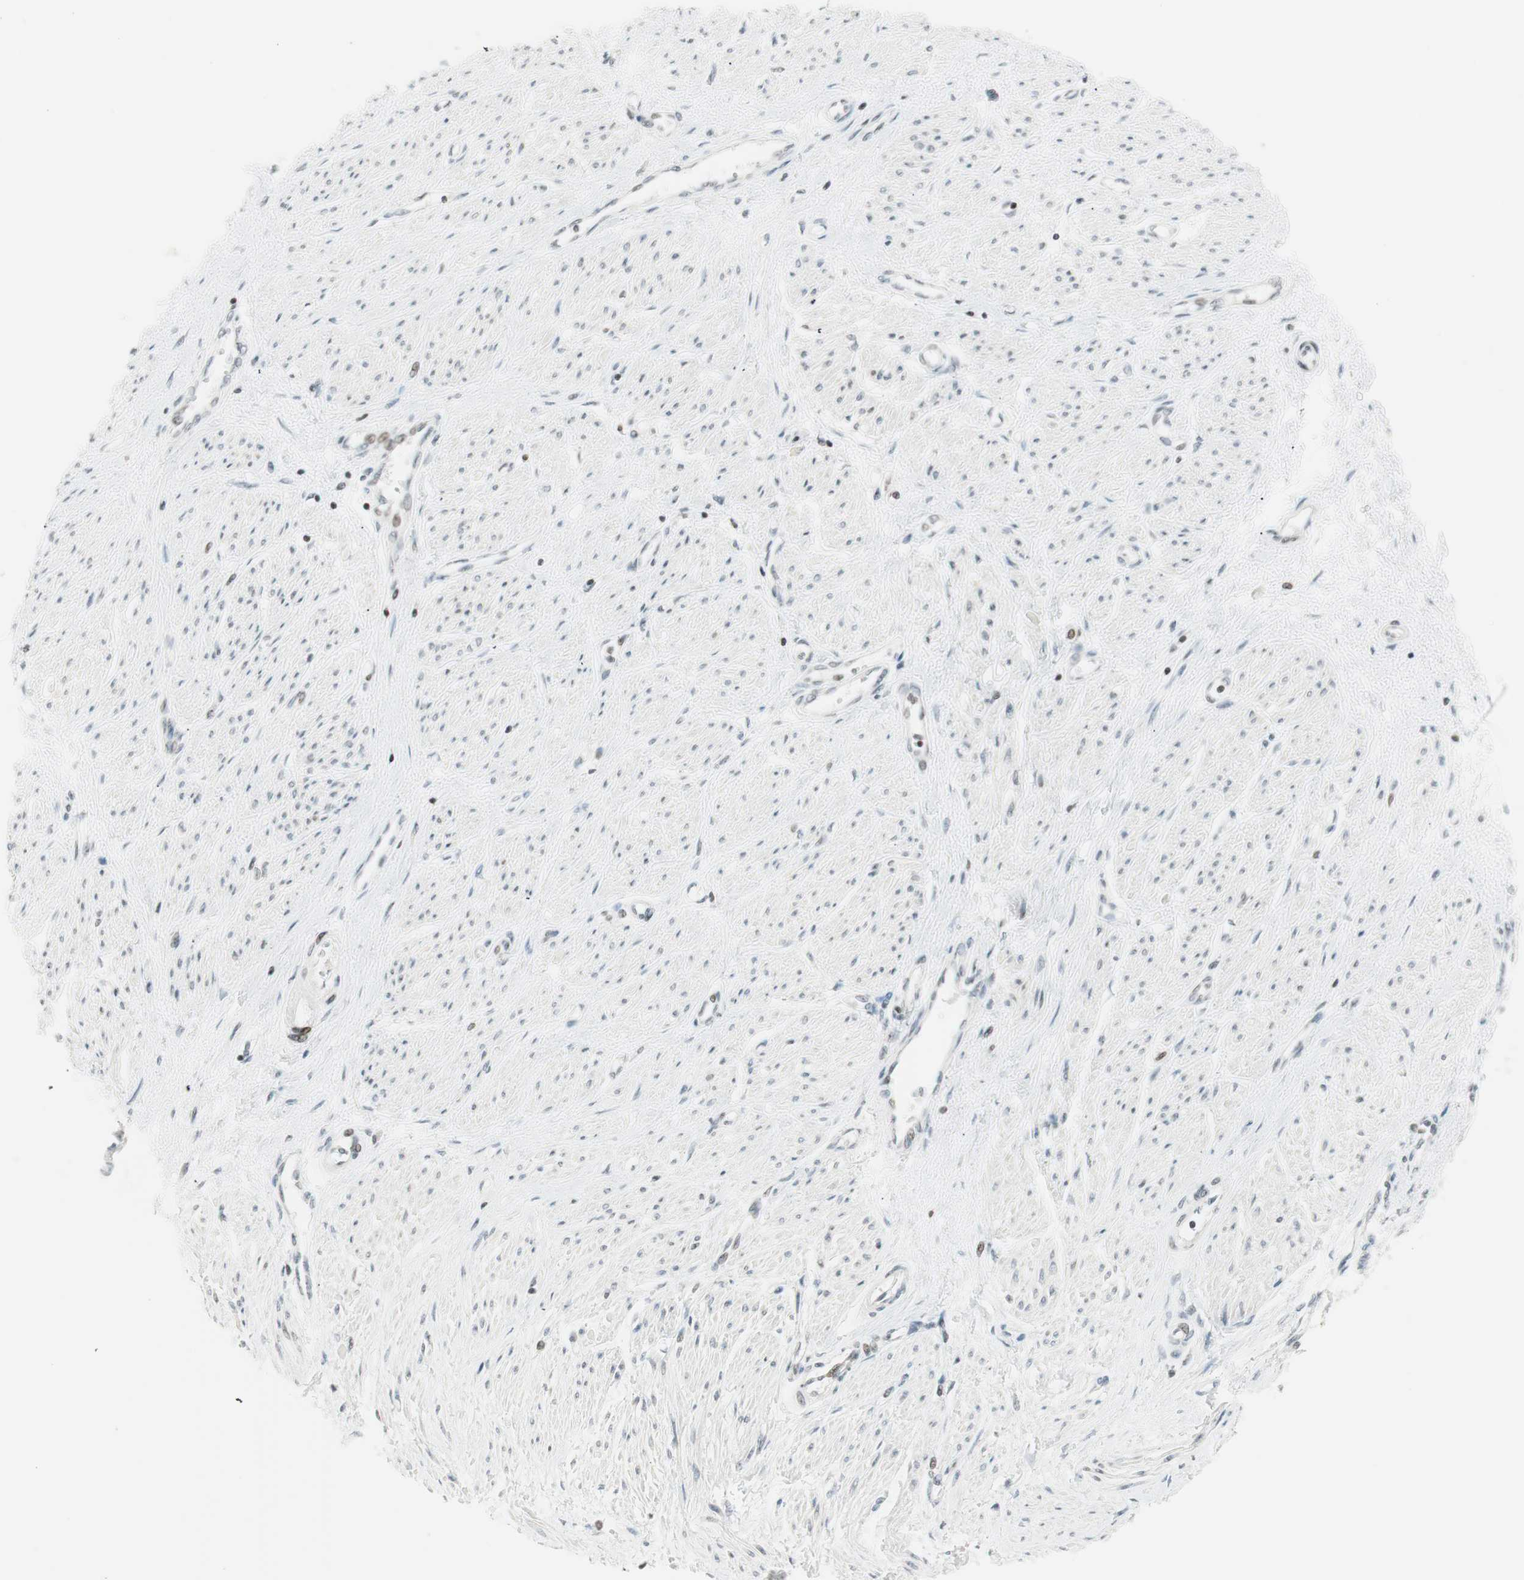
{"staining": {"intensity": "negative", "quantity": "none", "location": "none"}, "tissue": "smooth muscle", "cell_type": "Smooth muscle cells", "image_type": "normal", "snomed": [{"axis": "morphology", "description": "Normal tissue, NOS"}, {"axis": "topography", "description": "Smooth muscle"}, {"axis": "topography", "description": "Uterus"}], "caption": "Immunohistochemistry image of unremarkable smooth muscle: smooth muscle stained with DAB (3,3'-diaminobenzidine) demonstrates no significant protein positivity in smooth muscle cells. (DAB IHC with hematoxylin counter stain).", "gene": "TPT1", "patient": {"sex": "female", "age": 39}}